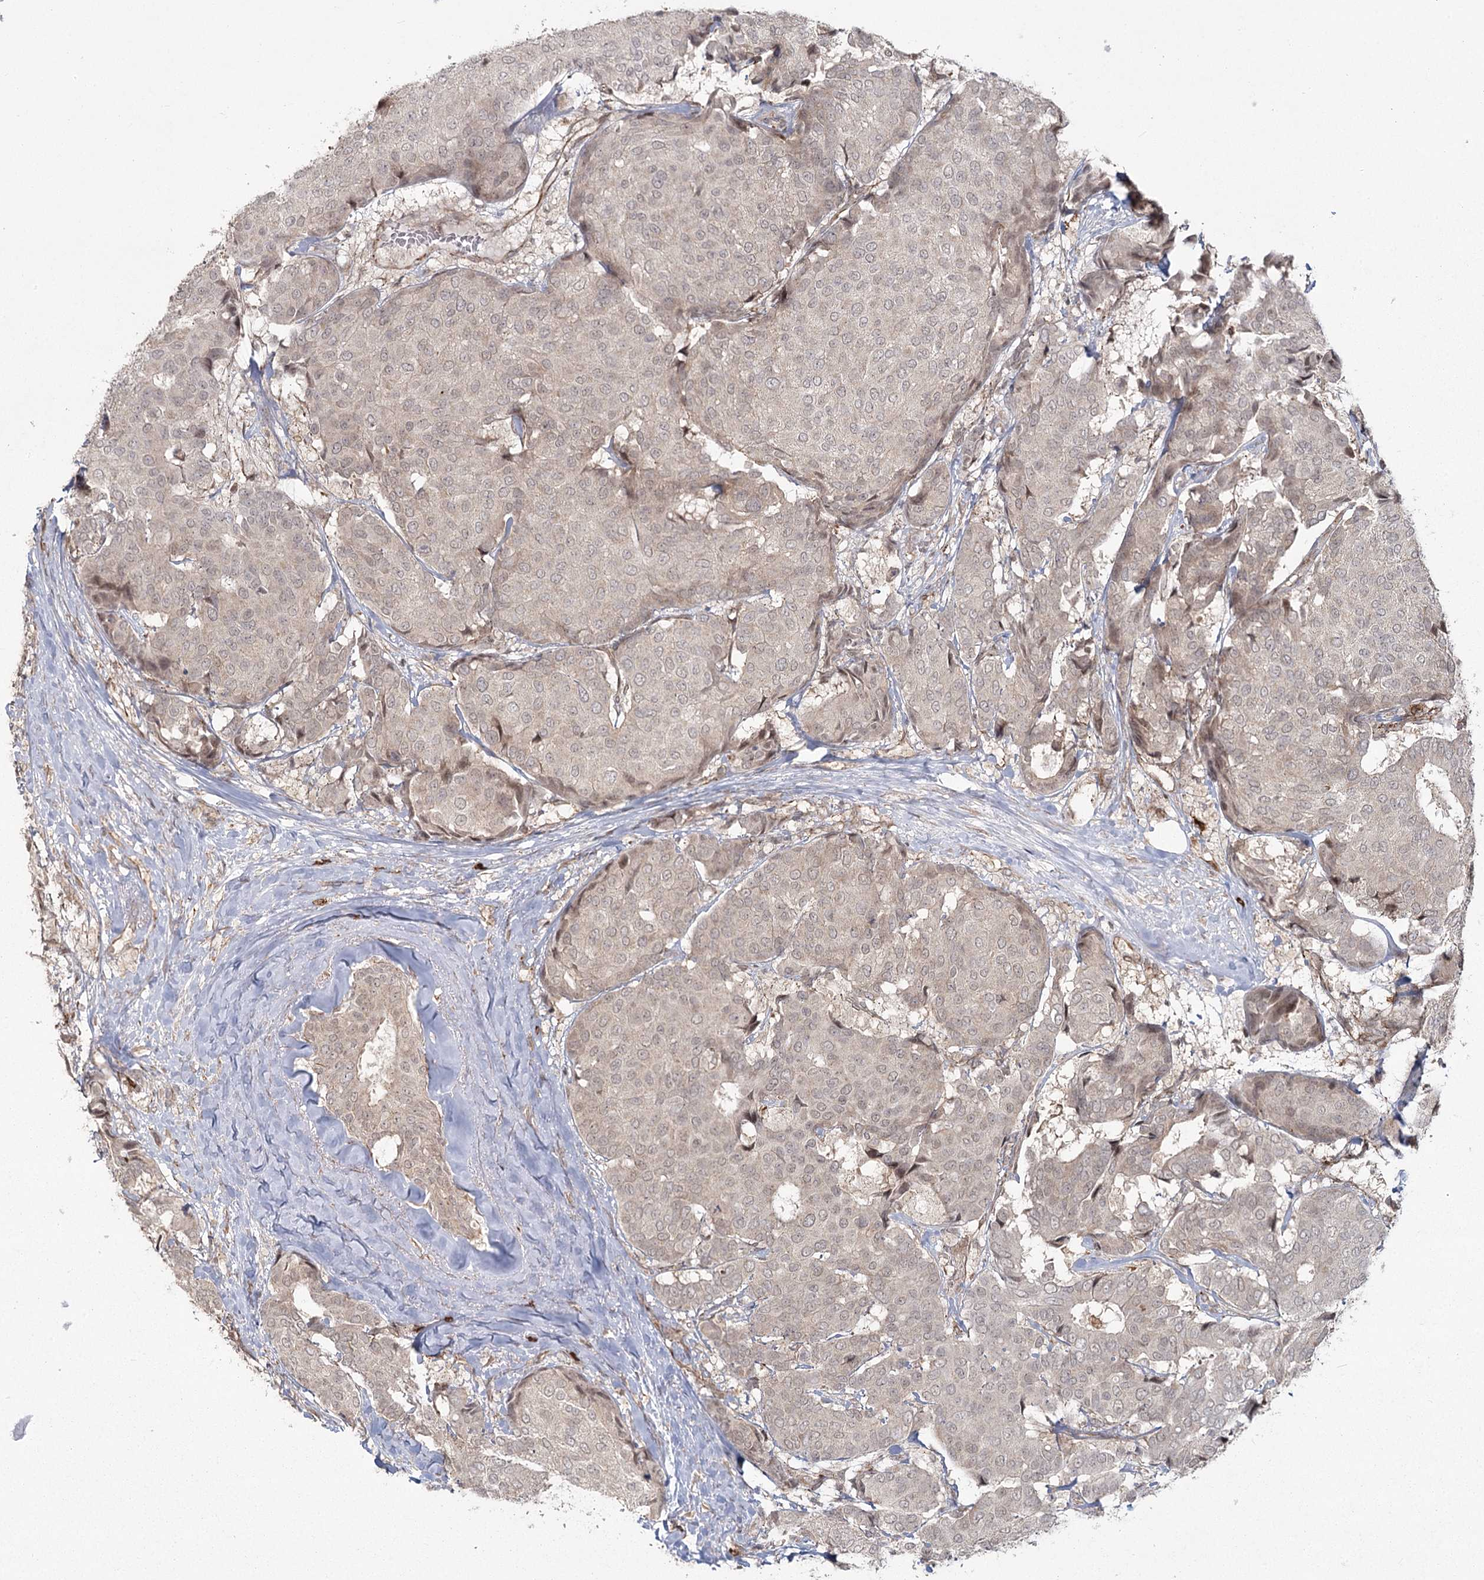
{"staining": {"intensity": "weak", "quantity": "25%-75%", "location": "cytoplasmic/membranous"}, "tissue": "breast cancer", "cell_type": "Tumor cells", "image_type": "cancer", "snomed": [{"axis": "morphology", "description": "Duct carcinoma"}, {"axis": "topography", "description": "Breast"}], "caption": "Intraductal carcinoma (breast) tissue reveals weak cytoplasmic/membranous positivity in about 25%-75% of tumor cells", "gene": "AP2M1", "patient": {"sex": "female", "age": 75}}